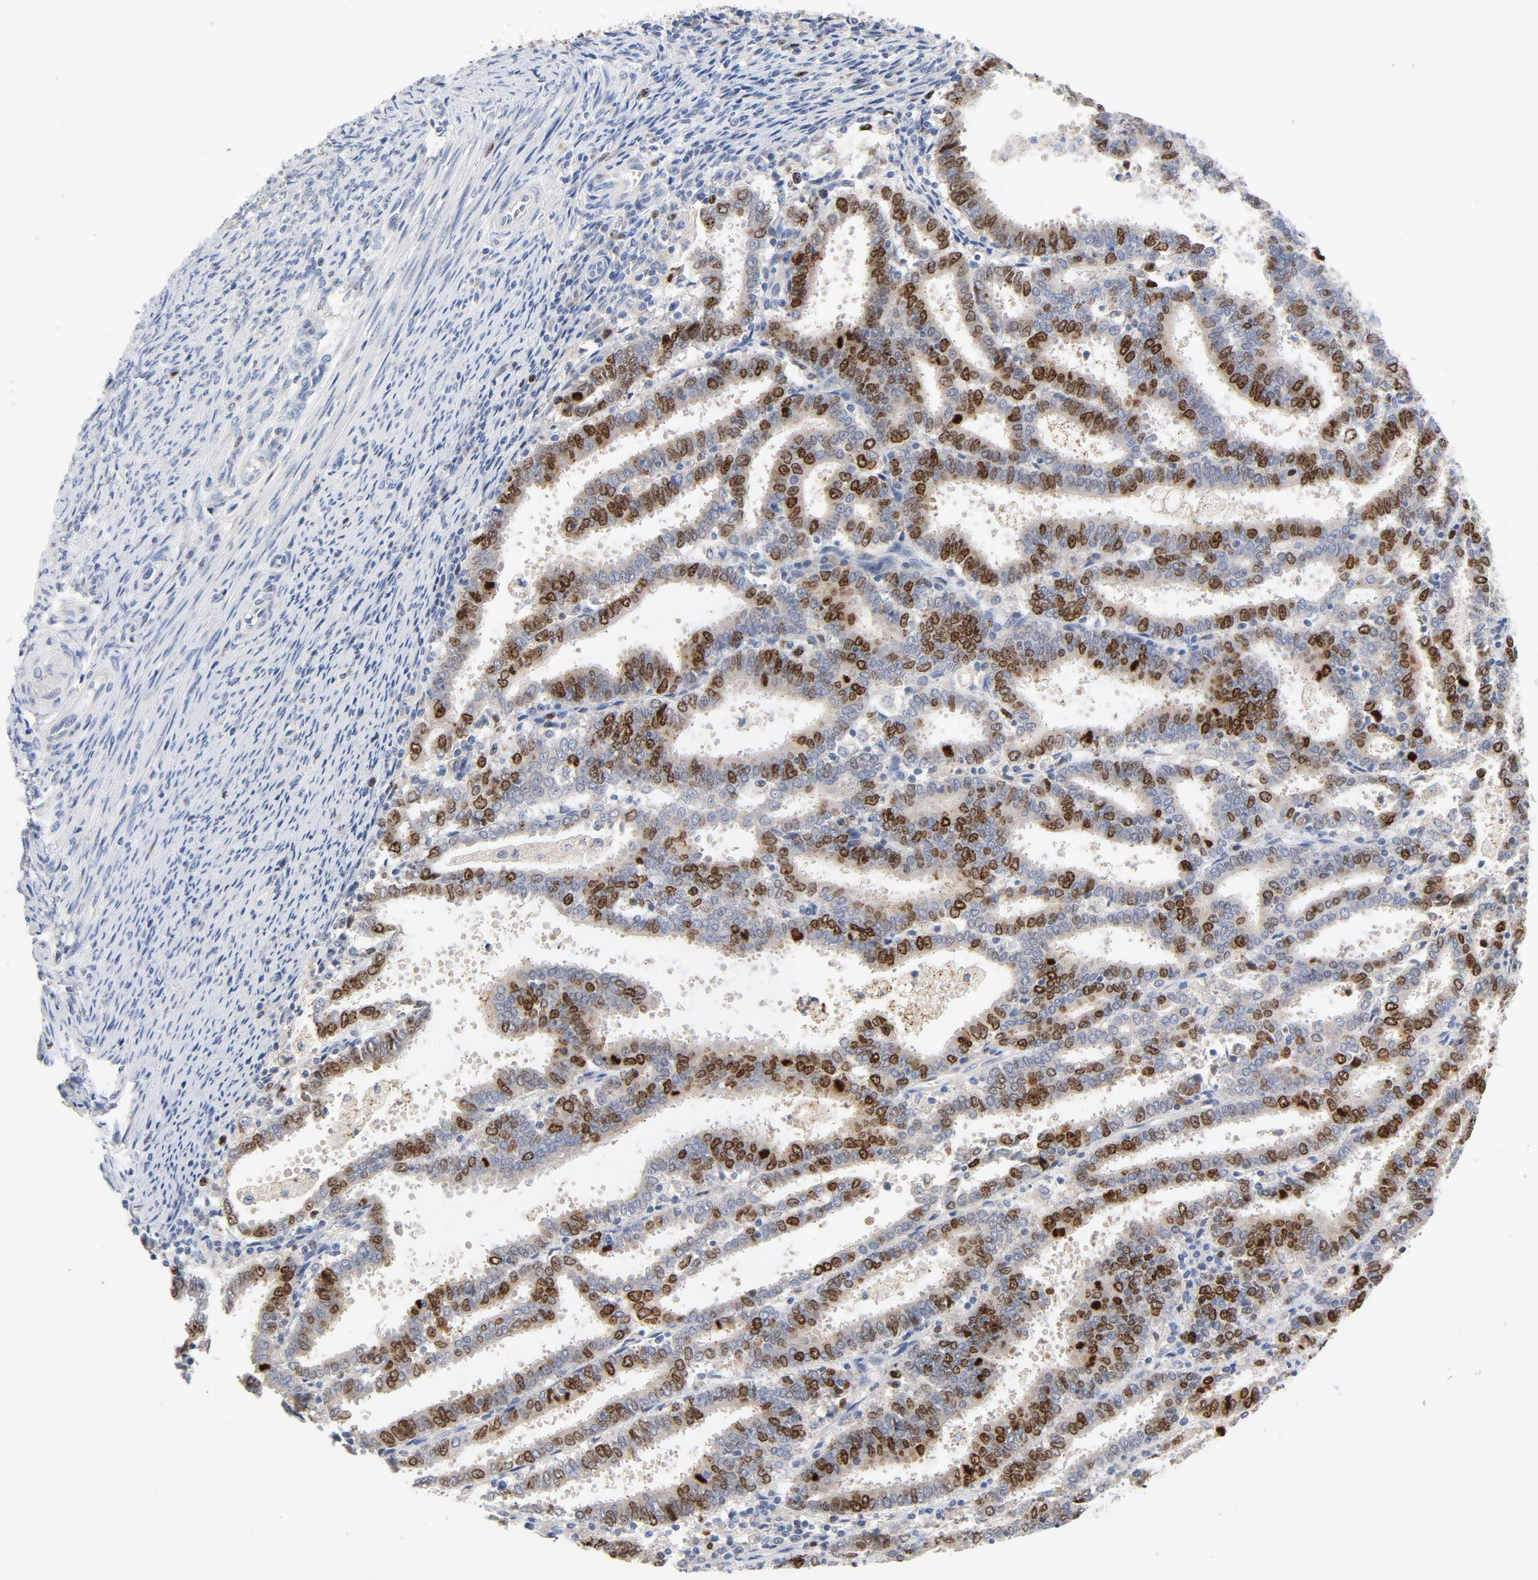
{"staining": {"intensity": "moderate", "quantity": "25%-75%", "location": "nuclear"}, "tissue": "endometrial cancer", "cell_type": "Tumor cells", "image_type": "cancer", "snomed": [{"axis": "morphology", "description": "Adenocarcinoma, NOS"}, {"axis": "topography", "description": "Uterus"}], "caption": "Approximately 25%-75% of tumor cells in endometrial adenocarcinoma demonstrate moderate nuclear protein staining as visualized by brown immunohistochemical staining.", "gene": "BIRC5", "patient": {"sex": "female", "age": 83}}